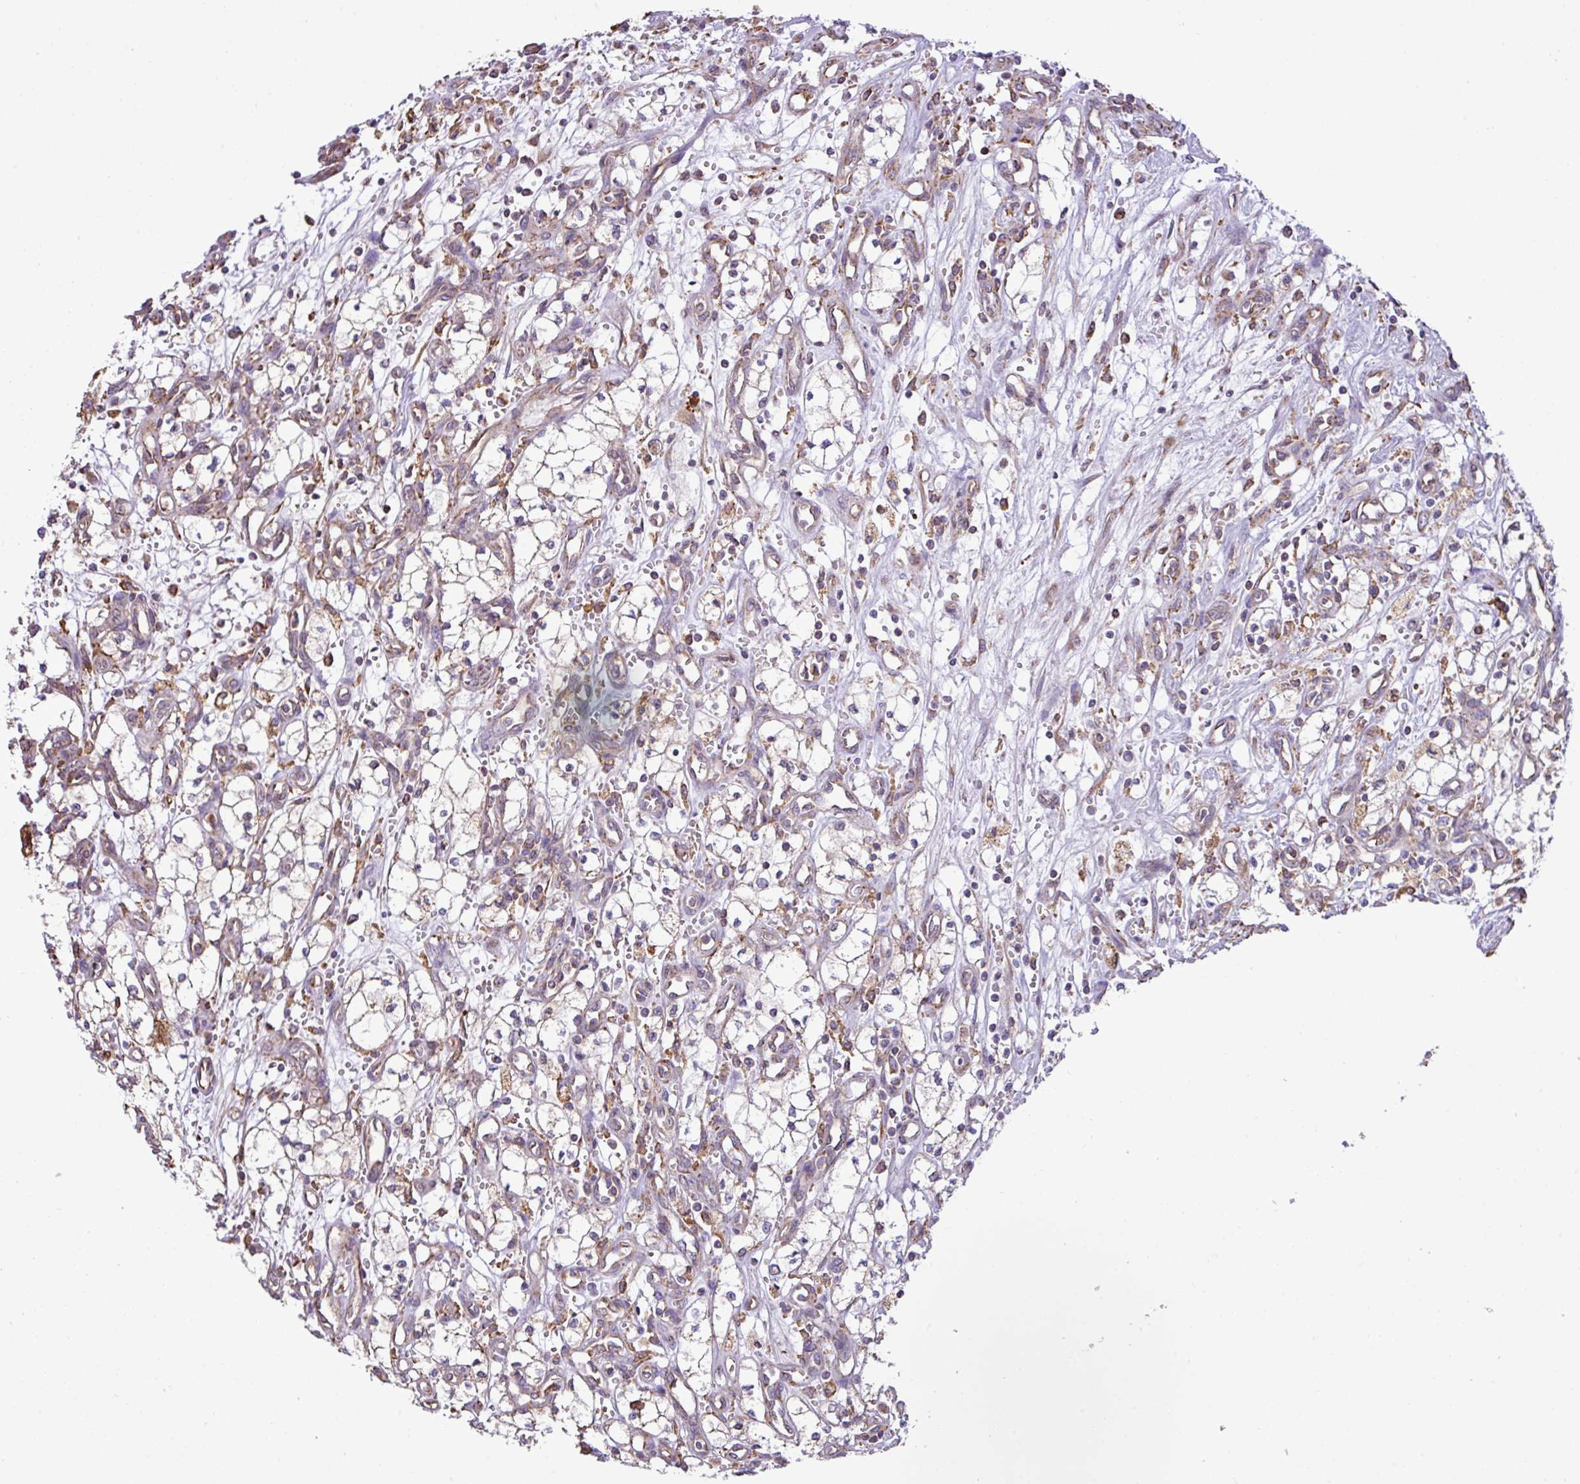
{"staining": {"intensity": "weak", "quantity": "<25%", "location": "cytoplasmic/membranous"}, "tissue": "renal cancer", "cell_type": "Tumor cells", "image_type": "cancer", "snomed": [{"axis": "morphology", "description": "Adenocarcinoma, NOS"}, {"axis": "topography", "description": "Kidney"}], "caption": "Renal cancer (adenocarcinoma) was stained to show a protein in brown. There is no significant staining in tumor cells.", "gene": "ZSCAN5A", "patient": {"sex": "male", "age": 59}}